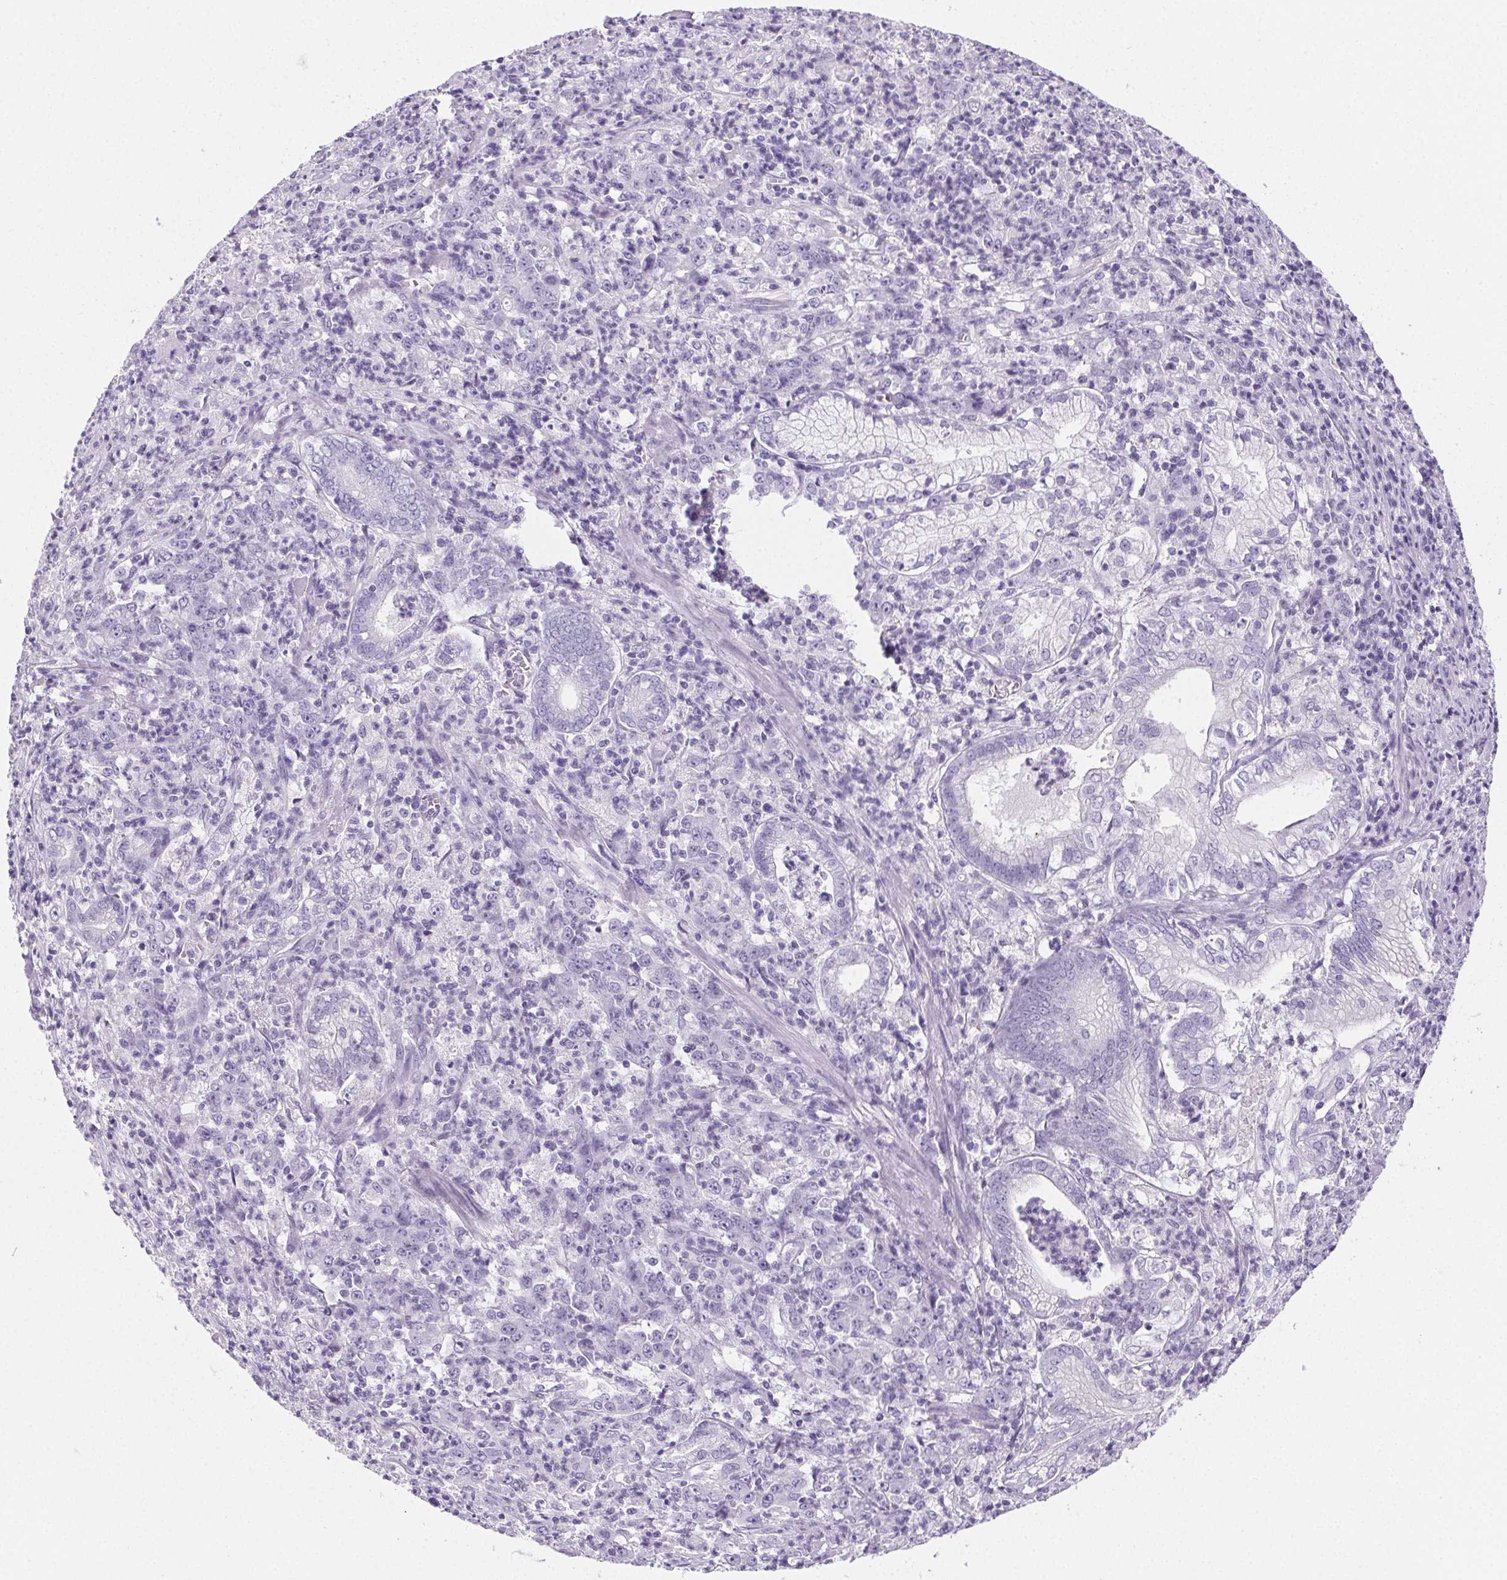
{"staining": {"intensity": "negative", "quantity": "none", "location": "none"}, "tissue": "stomach cancer", "cell_type": "Tumor cells", "image_type": "cancer", "snomed": [{"axis": "morphology", "description": "Adenocarcinoma, NOS"}, {"axis": "topography", "description": "Stomach, lower"}], "caption": "This is an immunohistochemistry histopathology image of adenocarcinoma (stomach). There is no expression in tumor cells.", "gene": "PRSS3", "patient": {"sex": "female", "age": 71}}